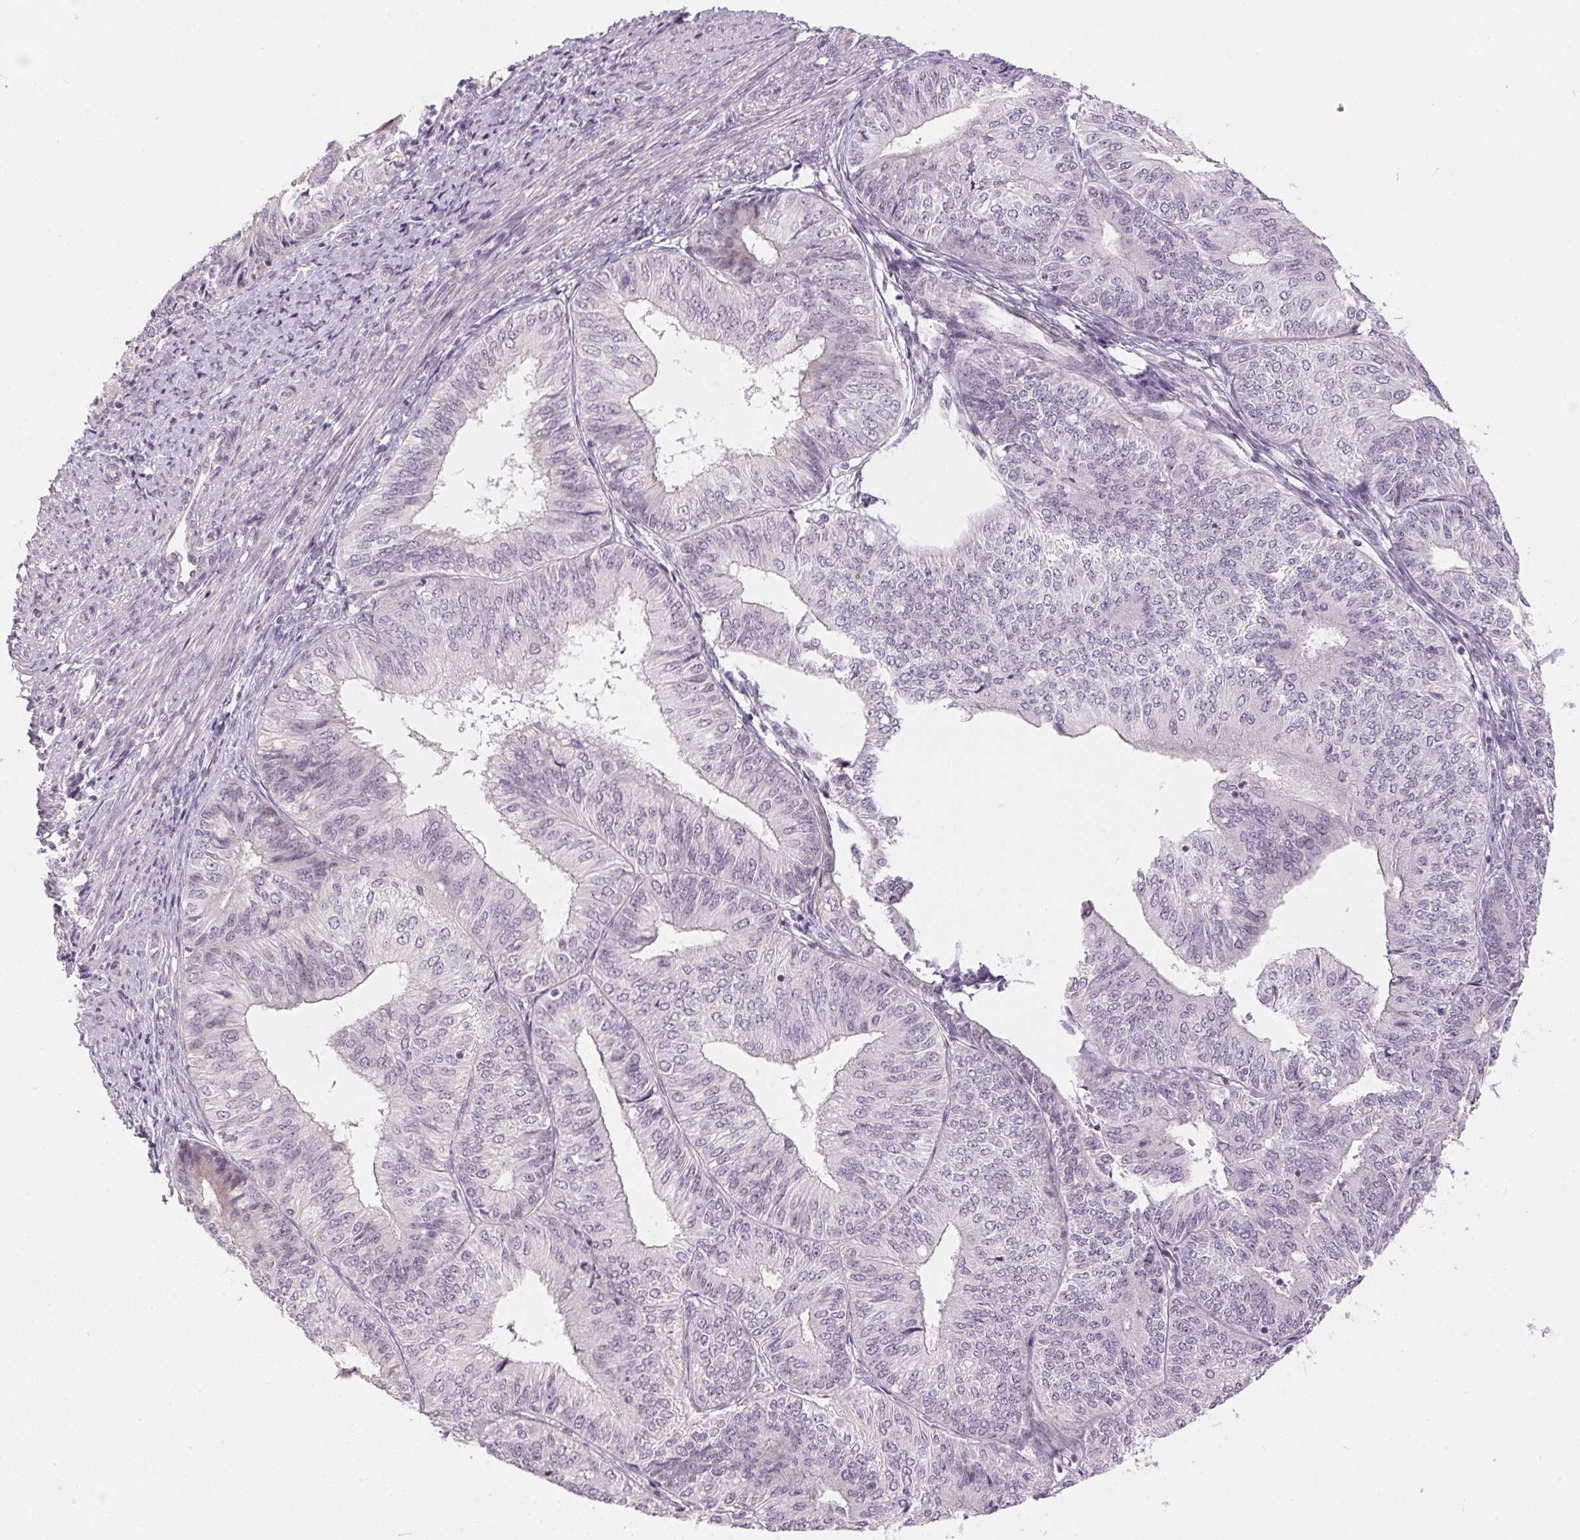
{"staining": {"intensity": "negative", "quantity": "none", "location": "none"}, "tissue": "endometrial cancer", "cell_type": "Tumor cells", "image_type": "cancer", "snomed": [{"axis": "morphology", "description": "Adenocarcinoma, NOS"}, {"axis": "topography", "description": "Endometrium"}], "caption": "This micrograph is of endometrial adenocarcinoma stained with immunohistochemistry to label a protein in brown with the nuclei are counter-stained blue. There is no staining in tumor cells.", "gene": "GDAP1L1", "patient": {"sex": "female", "age": 58}}